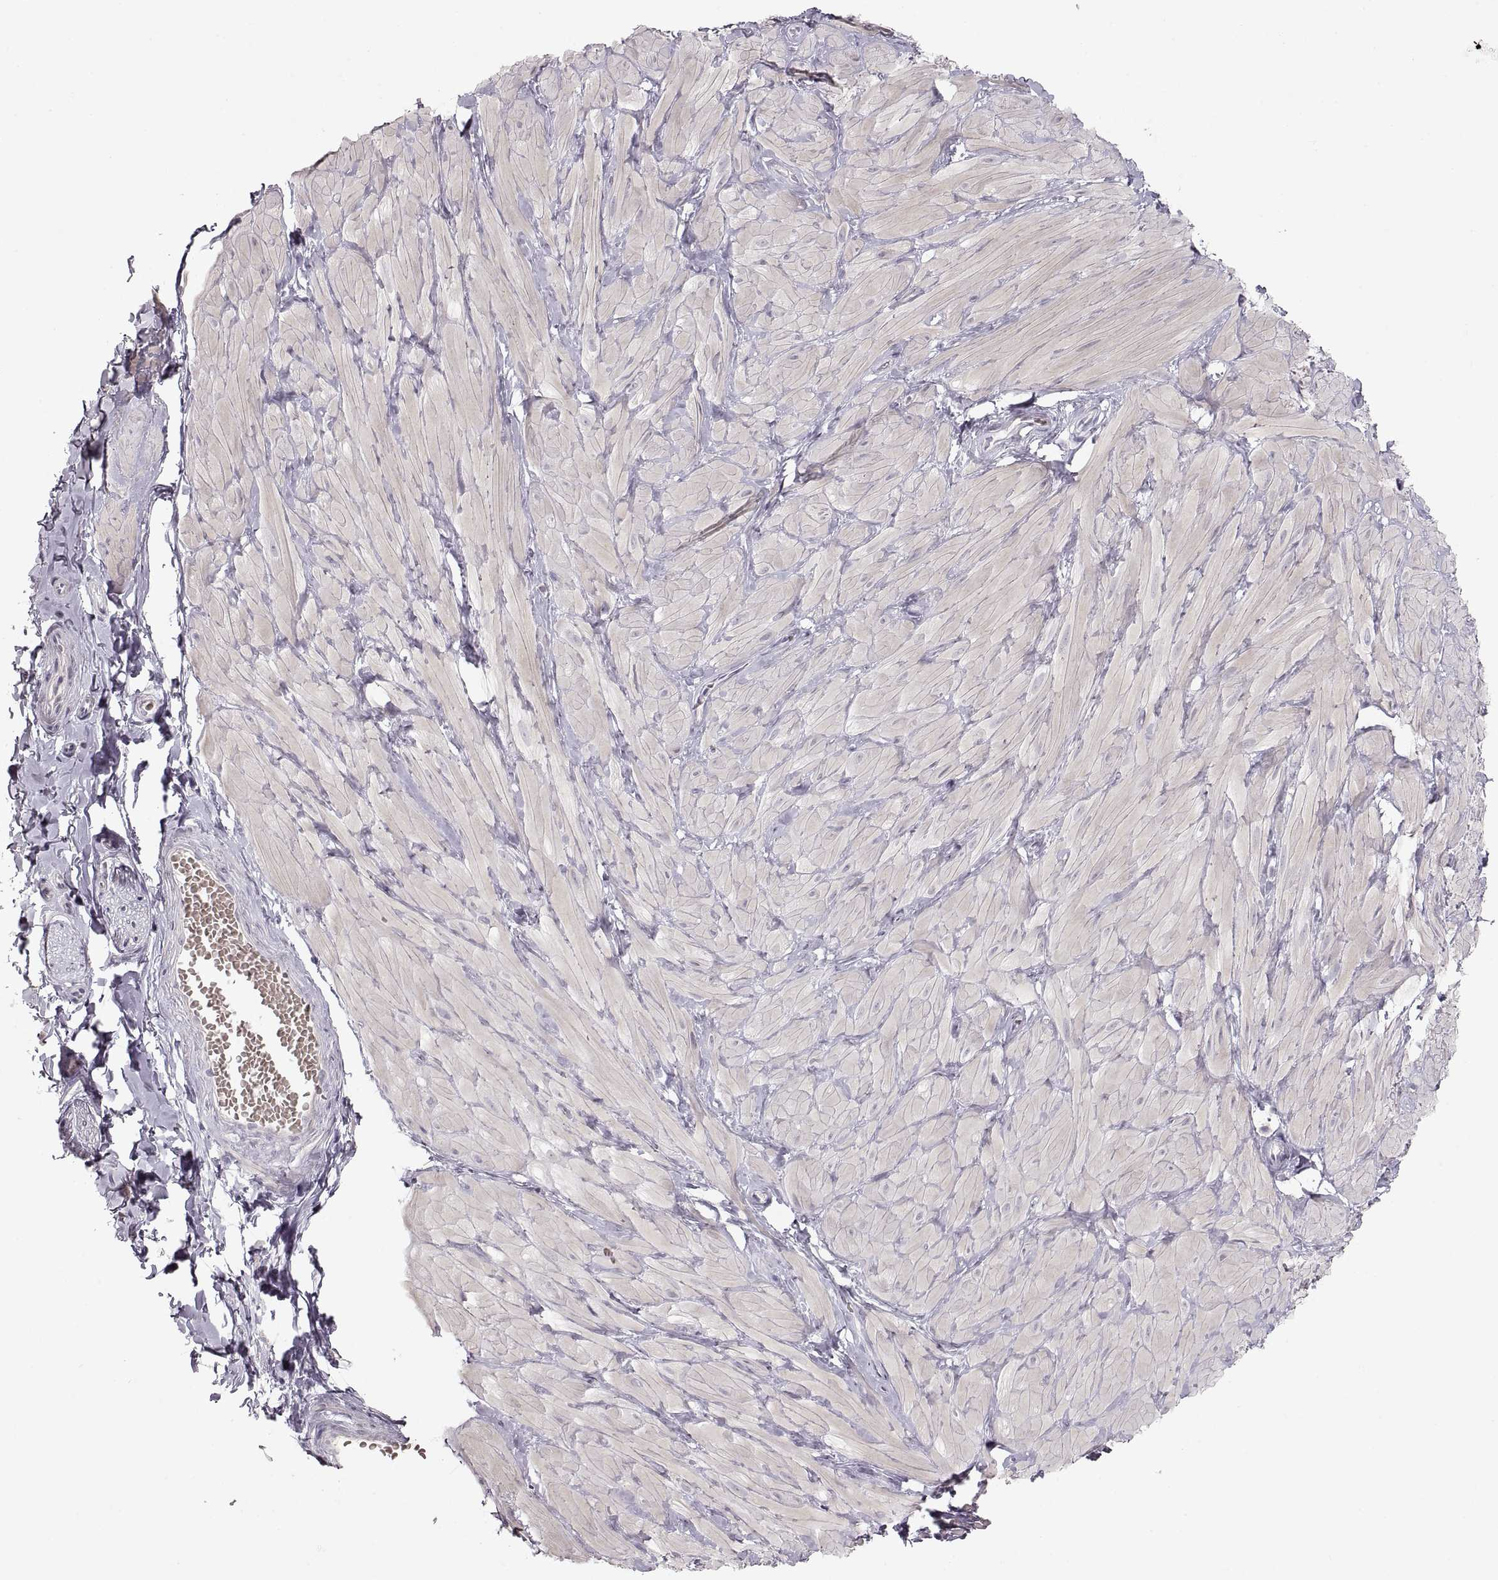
{"staining": {"intensity": "negative", "quantity": "none", "location": "none"}, "tissue": "adipose tissue", "cell_type": "Adipocytes", "image_type": "normal", "snomed": [{"axis": "morphology", "description": "Normal tissue, NOS"}, {"axis": "topography", "description": "Smooth muscle"}, {"axis": "topography", "description": "Peripheral nerve tissue"}], "caption": "Immunohistochemical staining of normal adipose tissue reveals no significant staining in adipocytes. (DAB (3,3'-diaminobenzidine) immunohistochemistry visualized using brightfield microscopy, high magnification).", "gene": "PCSK2", "patient": {"sex": "male", "age": 22}}